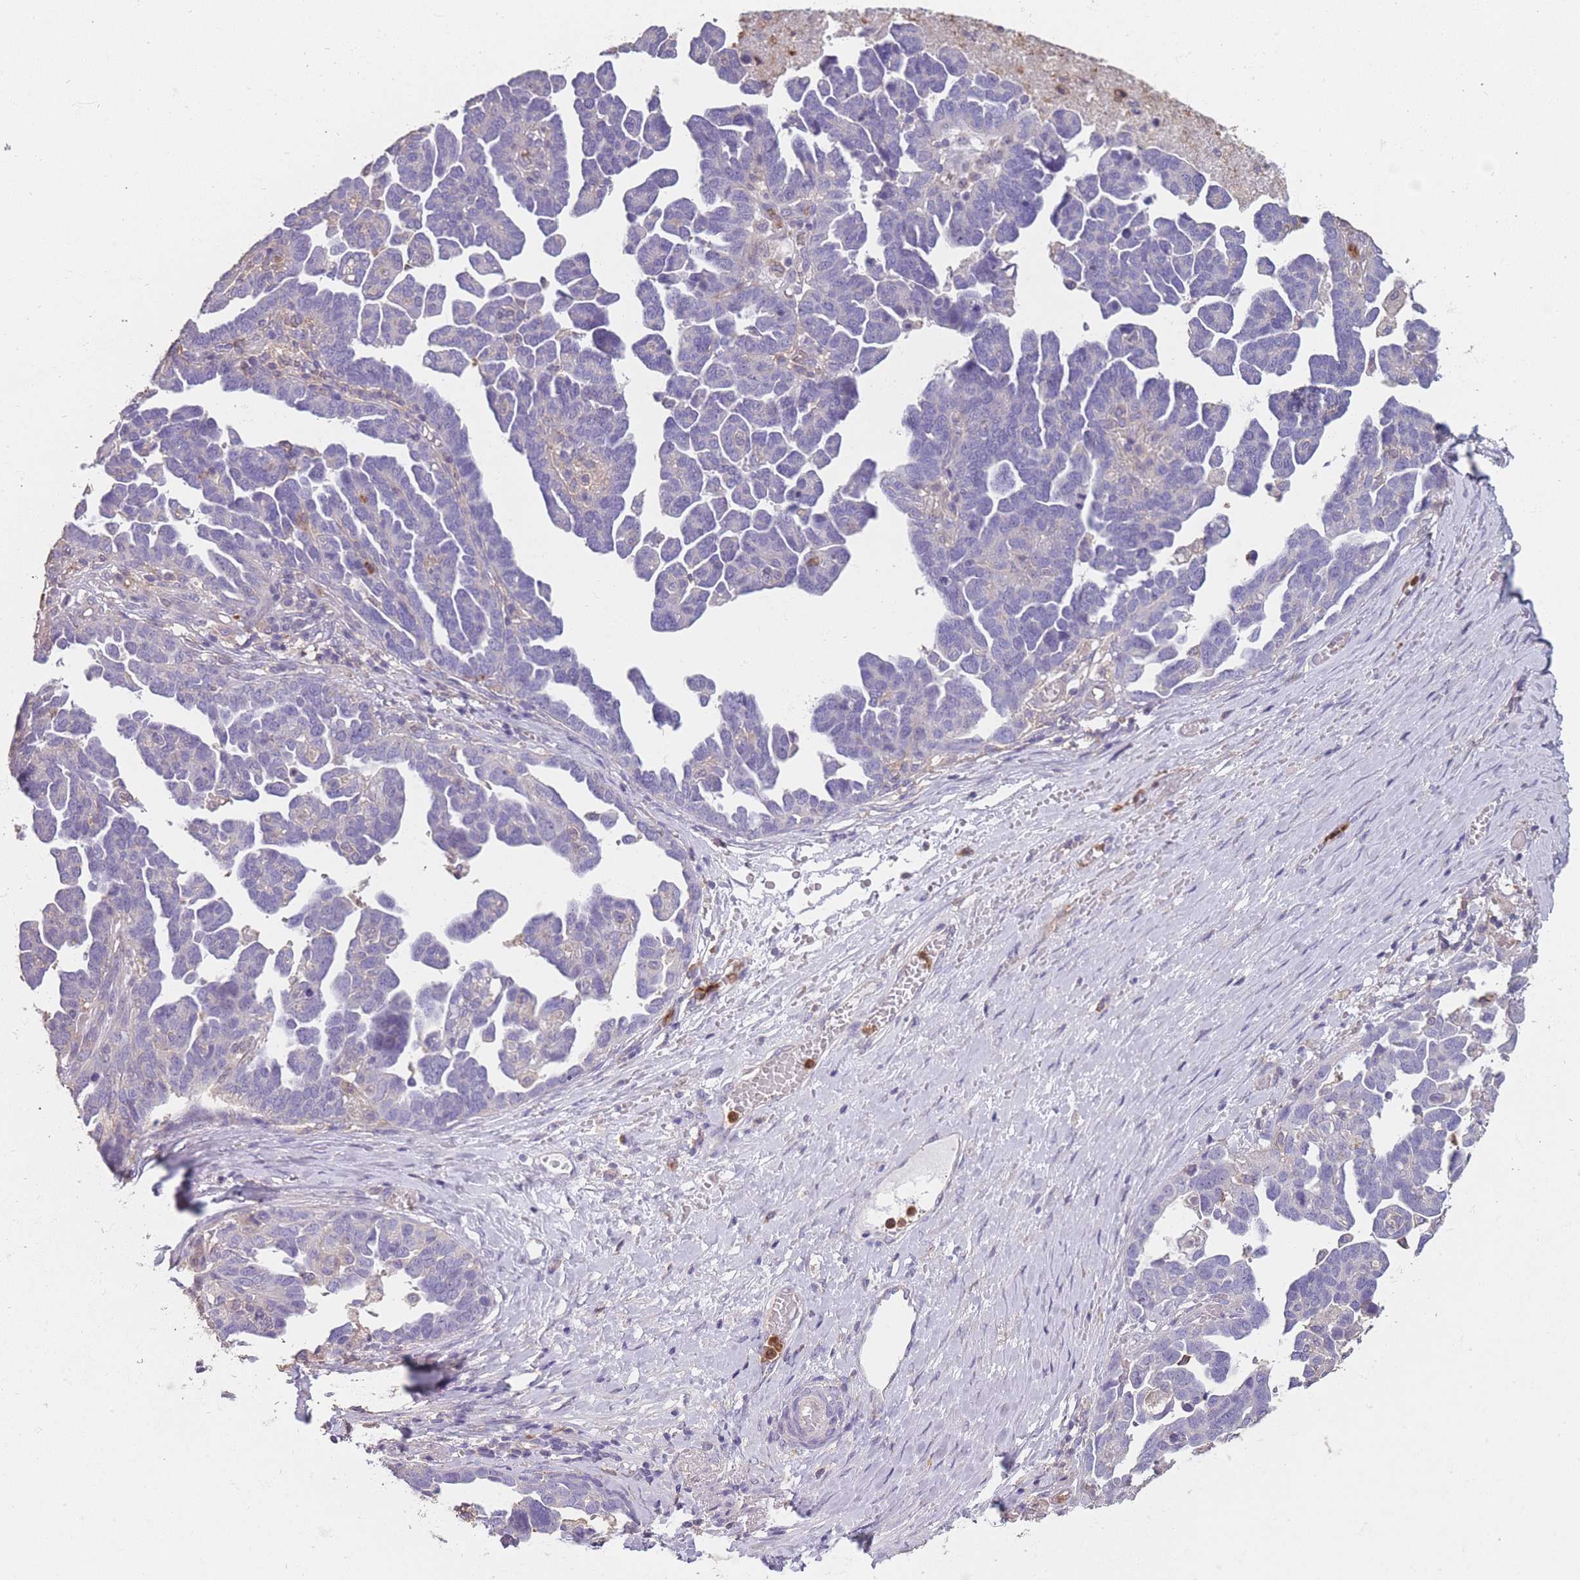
{"staining": {"intensity": "negative", "quantity": "none", "location": "none"}, "tissue": "ovarian cancer", "cell_type": "Tumor cells", "image_type": "cancer", "snomed": [{"axis": "morphology", "description": "Cystadenocarcinoma, serous, NOS"}, {"axis": "topography", "description": "Ovary"}], "caption": "DAB immunohistochemical staining of ovarian cancer shows no significant expression in tumor cells.", "gene": "CLEC12A", "patient": {"sex": "female", "age": 54}}